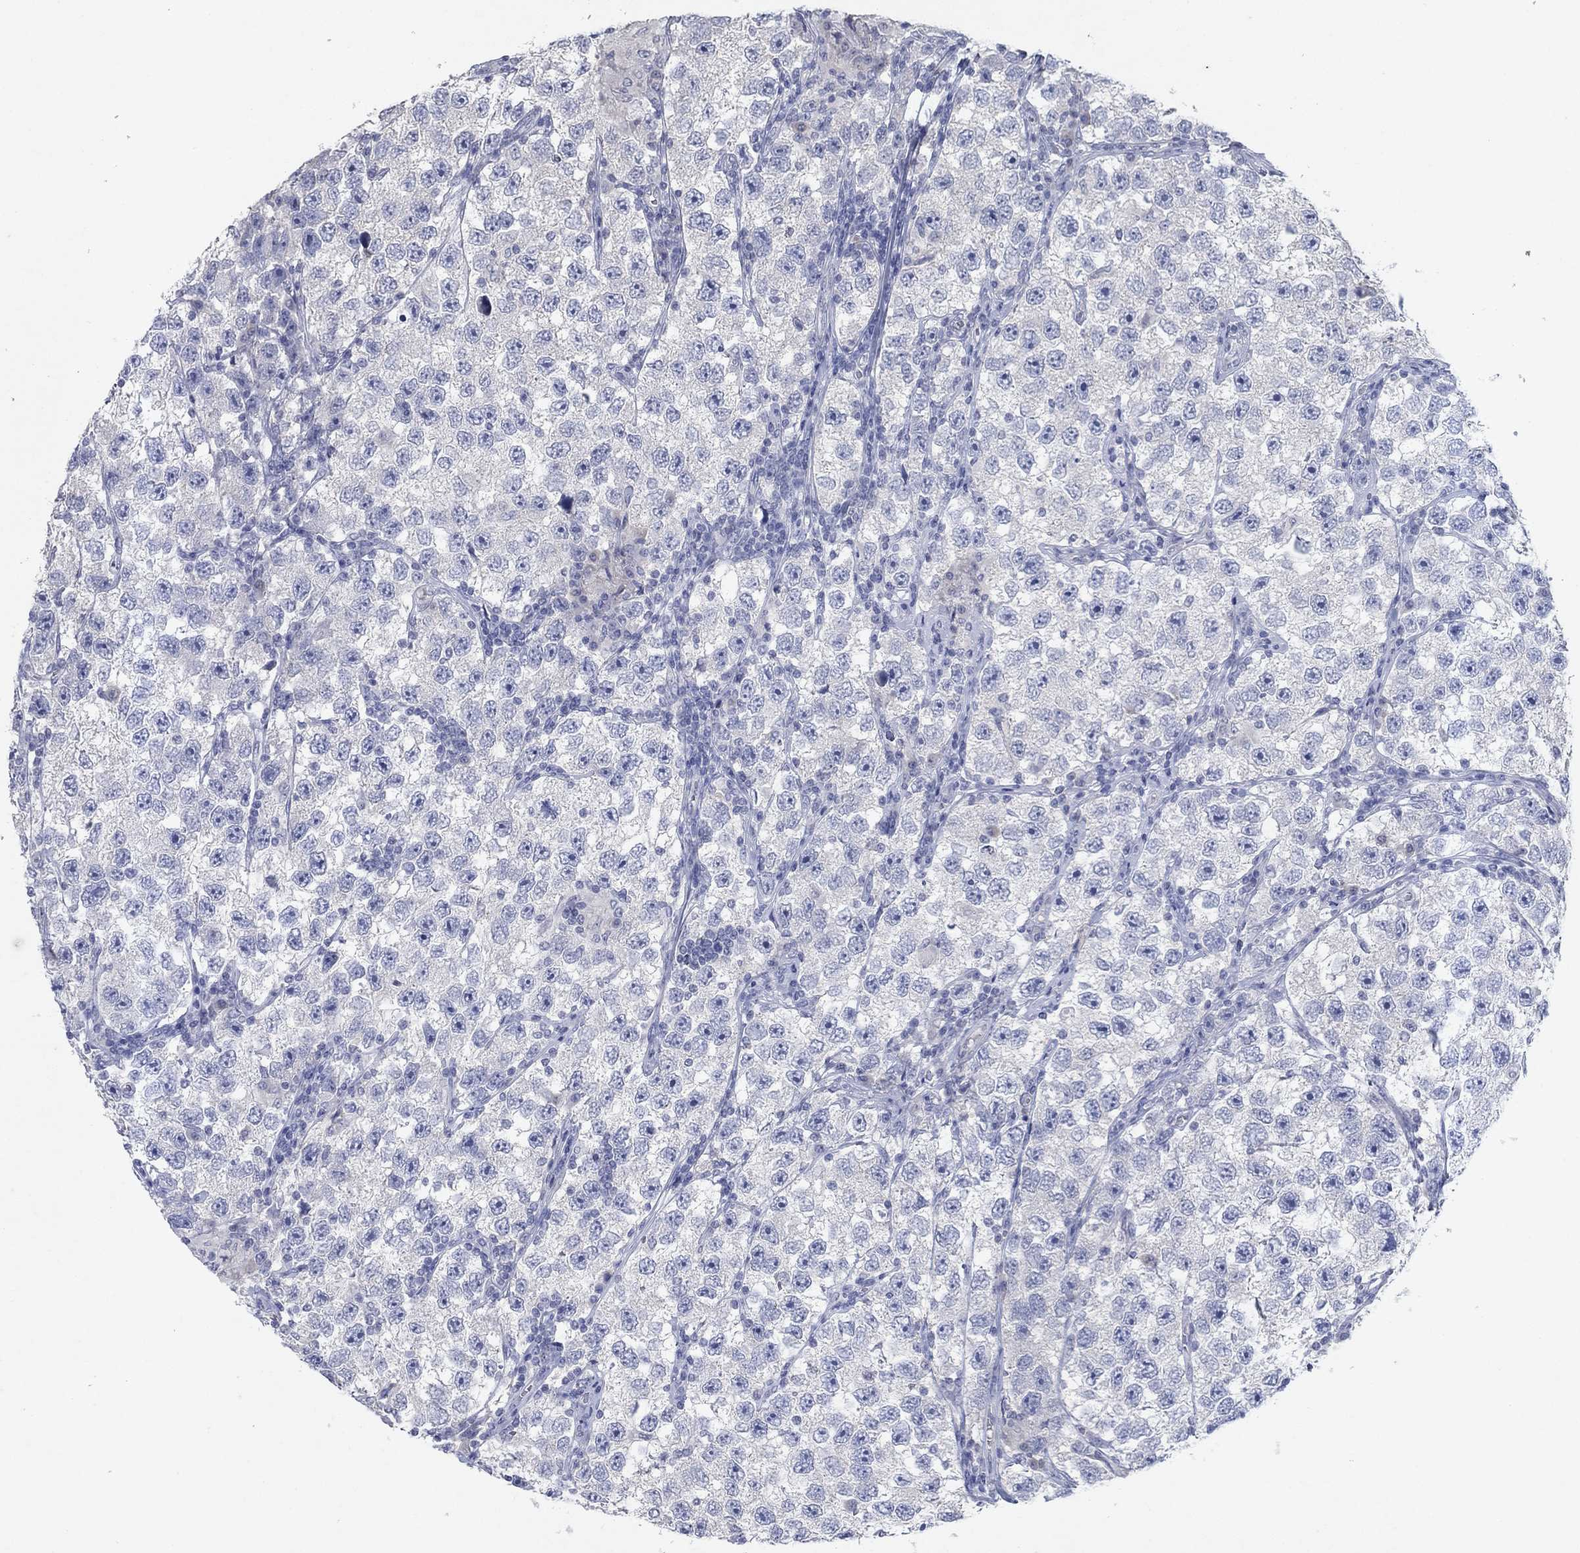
{"staining": {"intensity": "negative", "quantity": "none", "location": "none"}, "tissue": "testis cancer", "cell_type": "Tumor cells", "image_type": "cancer", "snomed": [{"axis": "morphology", "description": "Seminoma, NOS"}, {"axis": "topography", "description": "Testis"}], "caption": "A high-resolution histopathology image shows IHC staining of testis cancer, which displays no significant staining in tumor cells.", "gene": "KRT40", "patient": {"sex": "male", "age": 26}}